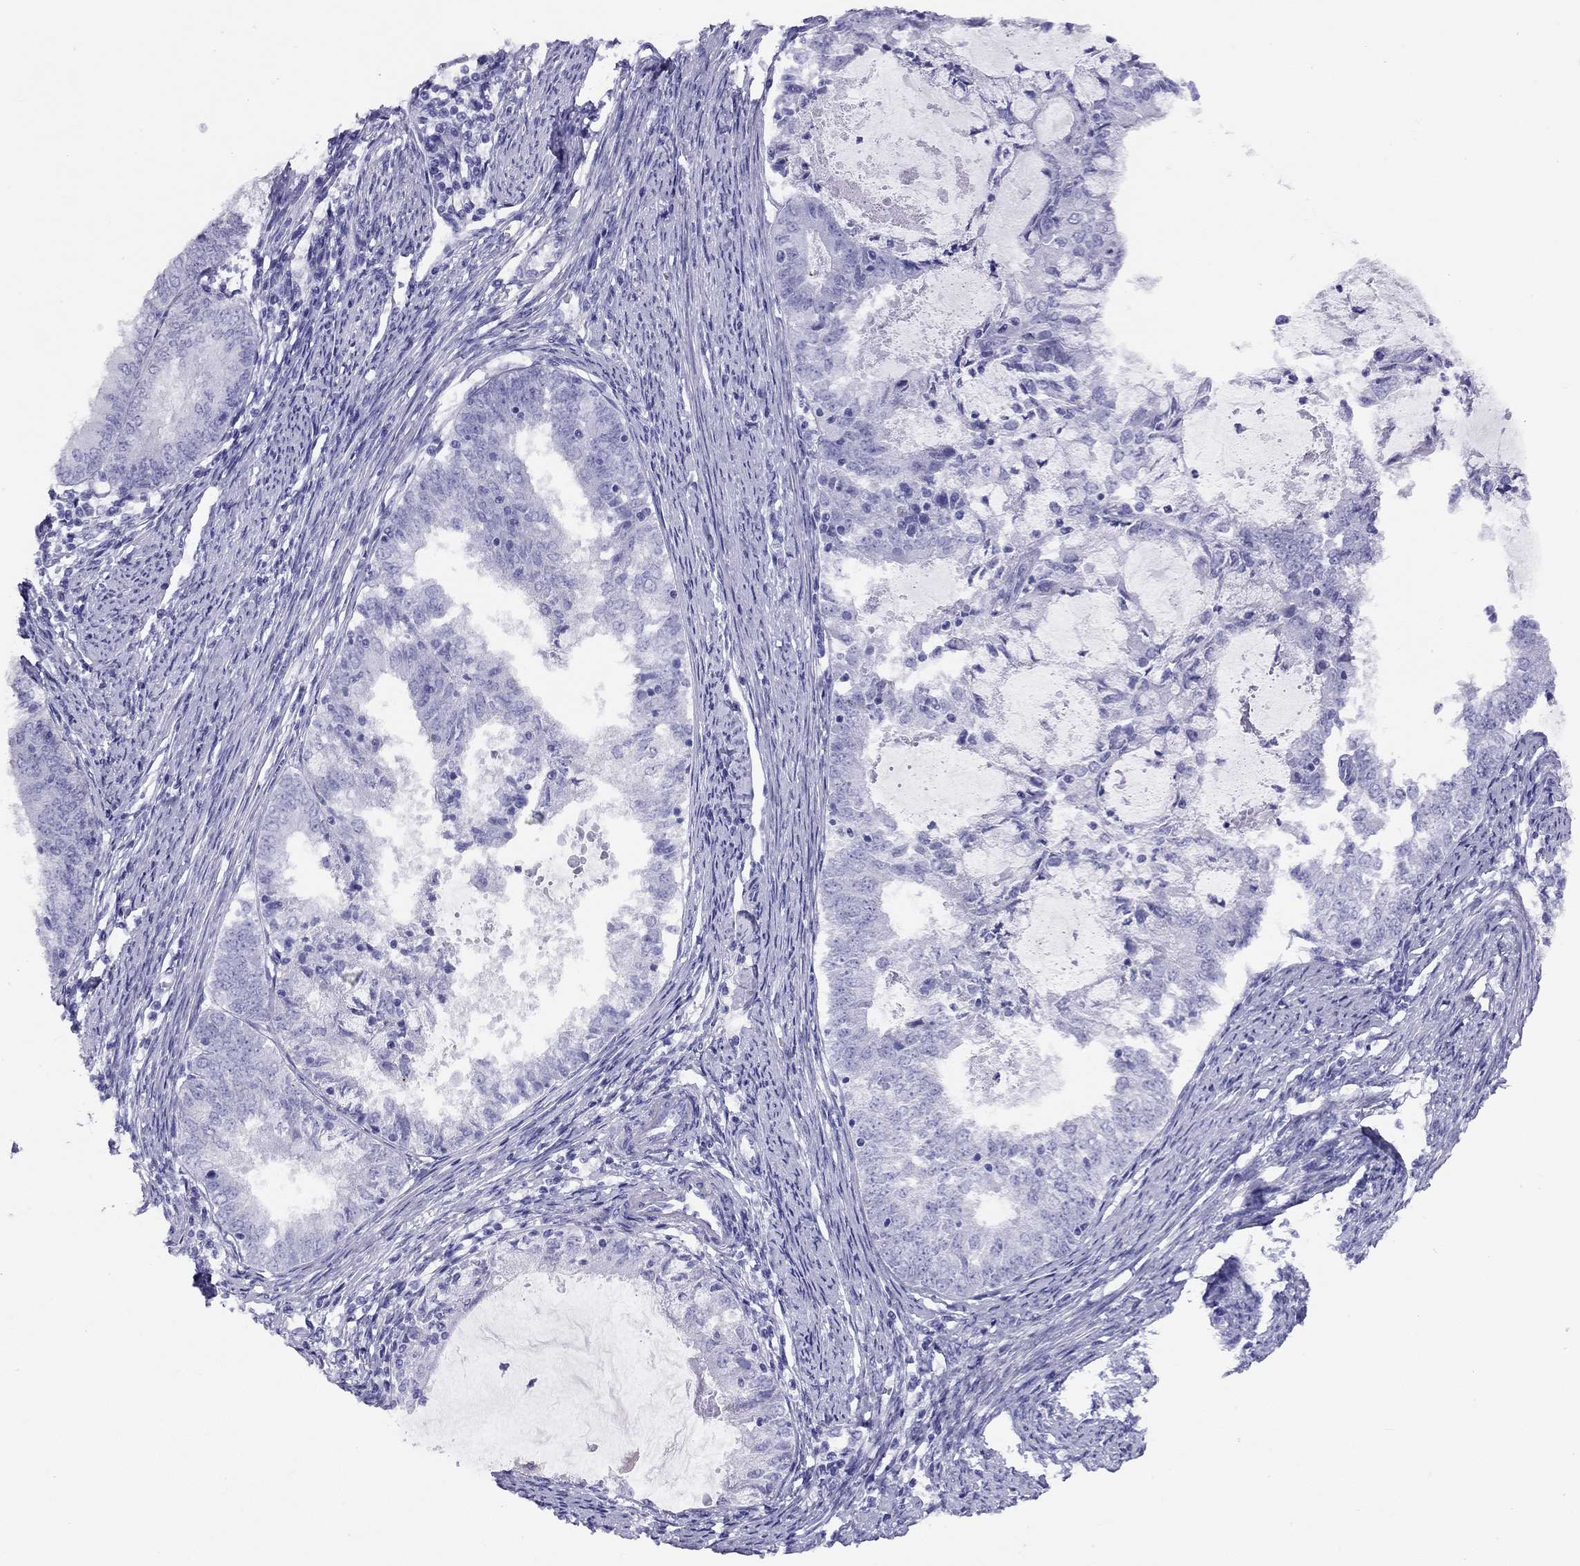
{"staining": {"intensity": "negative", "quantity": "none", "location": "none"}, "tissue": "endometrial cancer", "cell_type": "Tumor cells", "image_type": "cancer", "snomed": [{"axis": "morphology", "description": "Adenocarcinoma, NOS"}, {"axis": "topography", "description": "Endometrium"}], "caption": "Adenocarcinoma (endometrial) stained for a protein using IHC exhibits no expression tumor cells.", "gene": "LRIT2", "patient": {"sex": "female", "age": 57}}